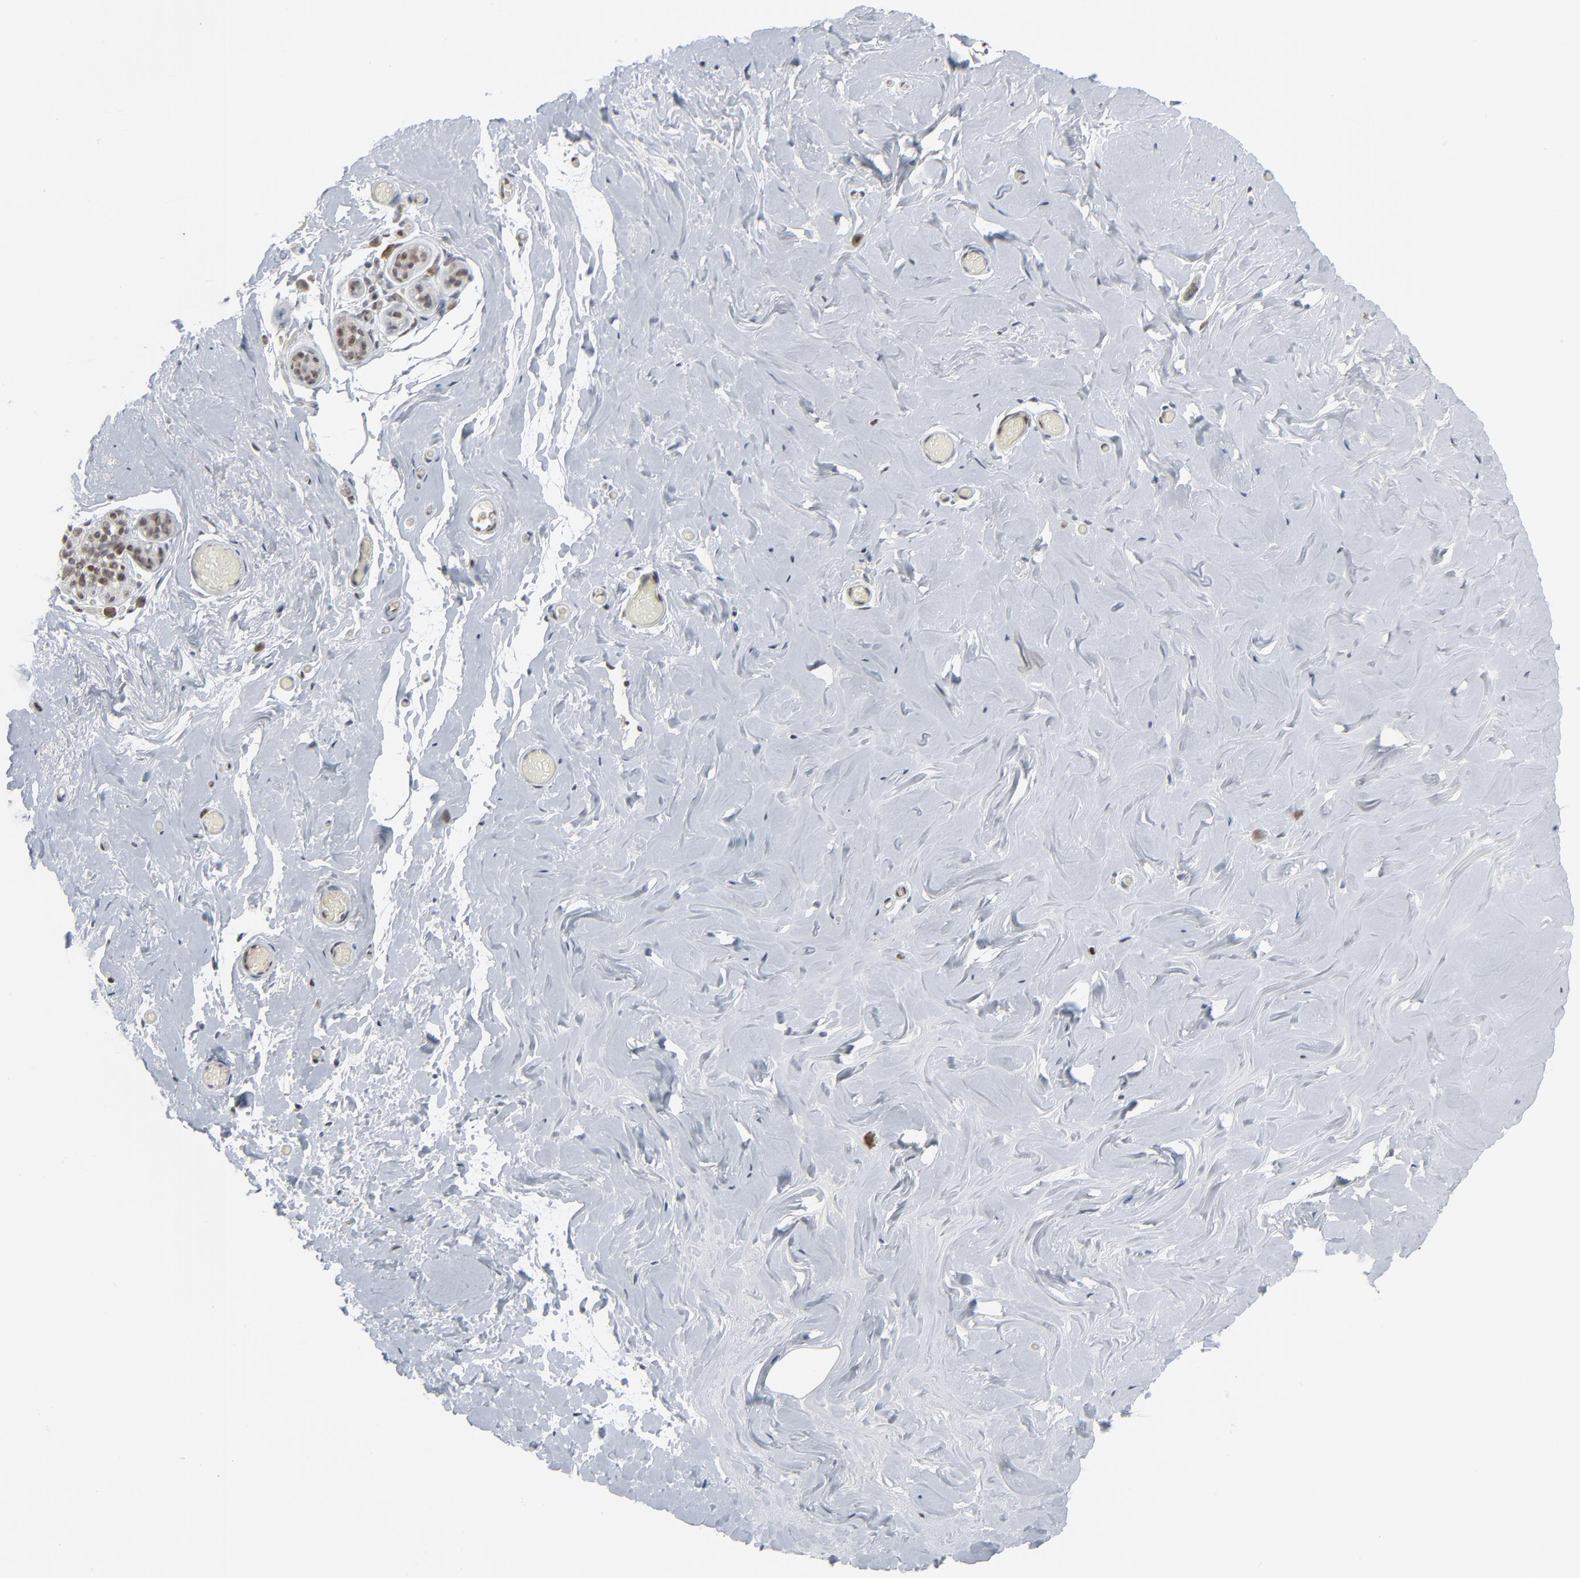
{"staining": {"intensity": "weak", "quantity": ">75%", "location": "nuclear"}, "tissue": "breast", "cell_type": "Adipocytes", "image_type": "normal", "snomed": [{"axis": "morphology", "description": "Normal tissue, NOS"}, {"axis": "topography", "description": "Breast"}], "caption": "The immunohistochemical stain highlights weak nuclear staining in adipocytes of unremarkable breast. (IHC, brightfield microscopy, high magnification).", "gene": "CUX1", "patient": {"sex": "female", "age": 75}}